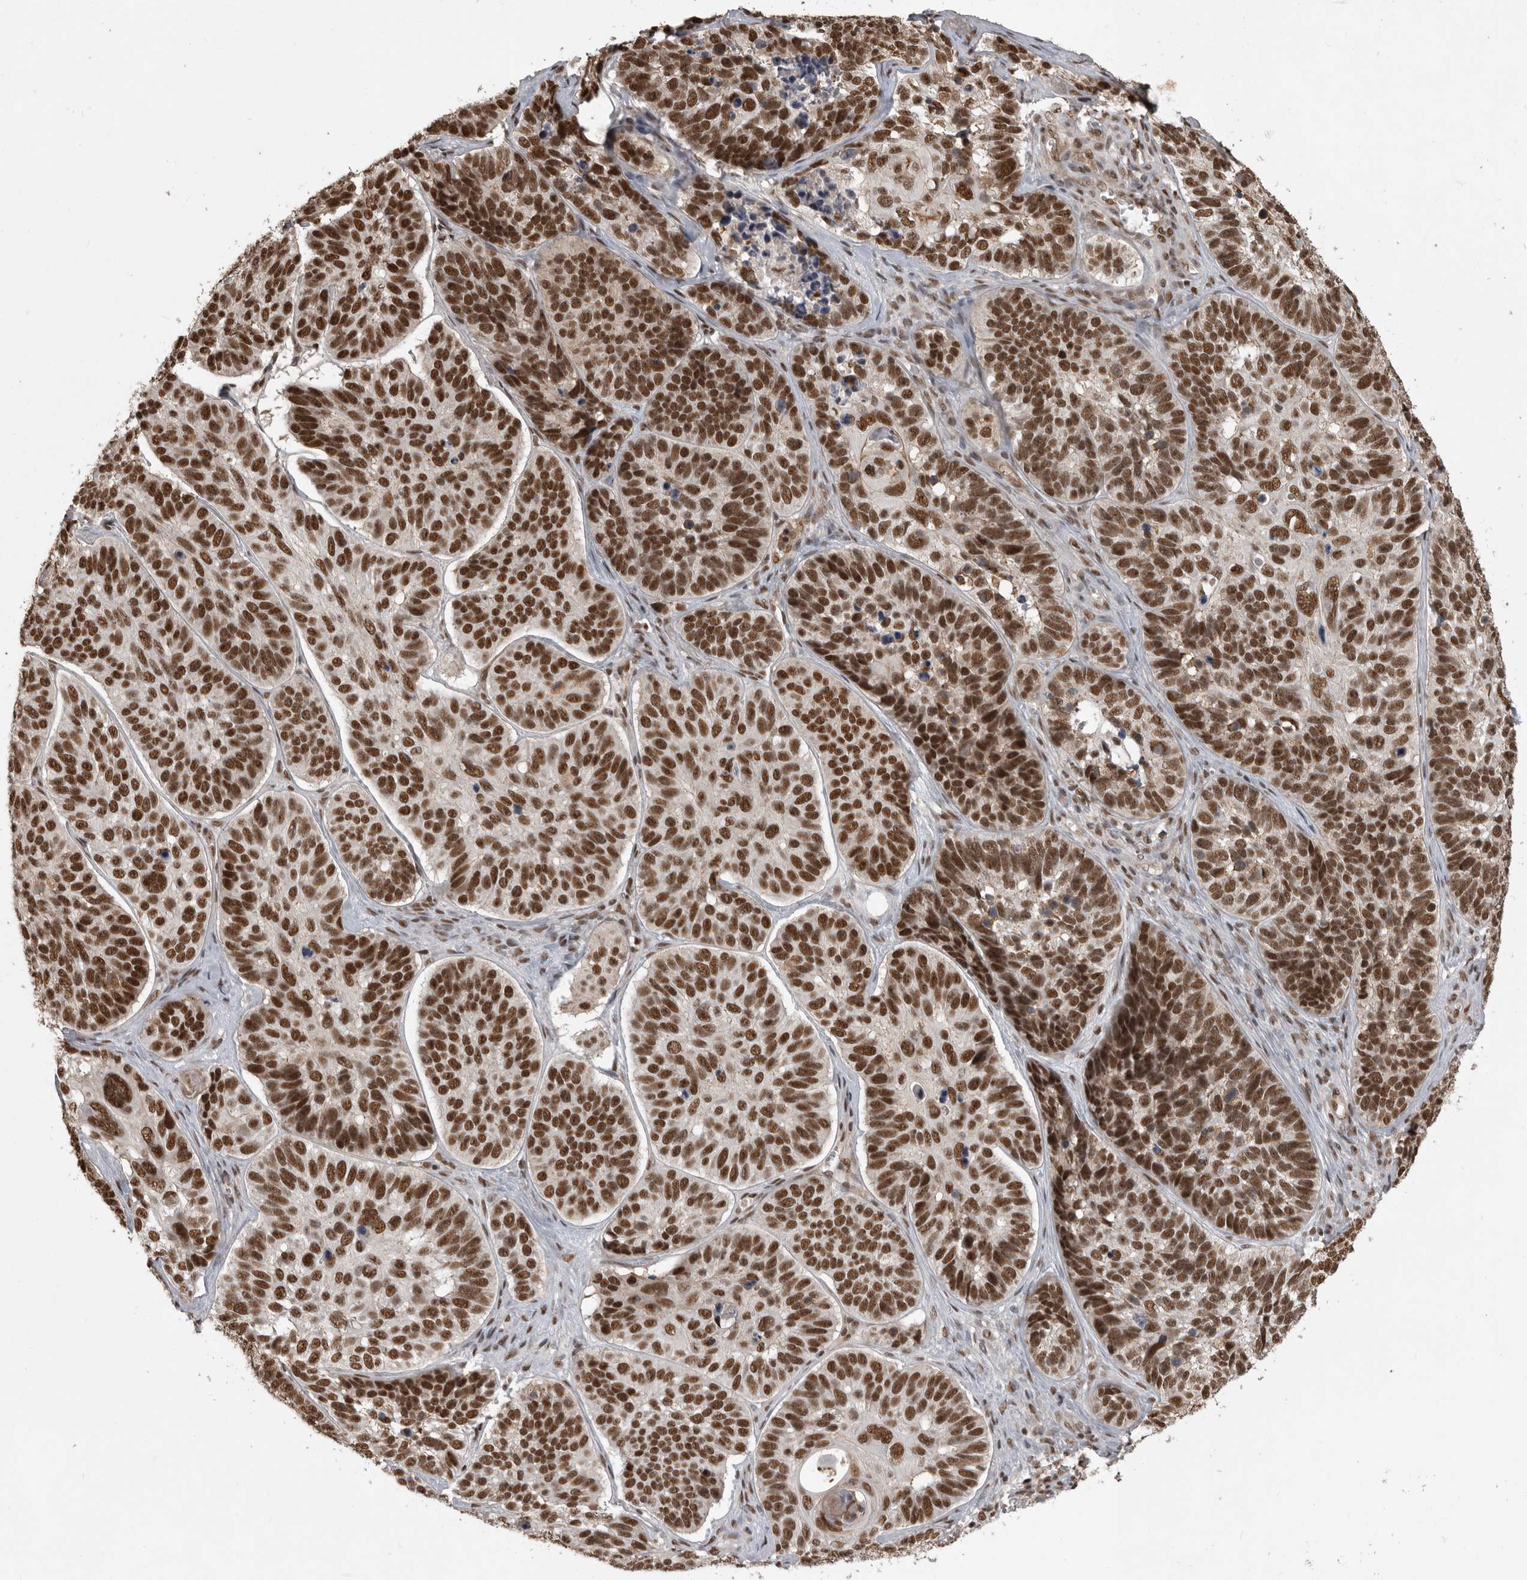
{"staining": {"intensity": "strong", "quantity": ">75%", "location": "nuclear"}, "tissue": "skin cancer", "cell_type": "Tumor cells", "image_type": "cancer", "snomed": [{"axis": "morphology", "description": "Basal cell carcinoma"}, {"axis": "topography", "description": "Skin"}], "caption": "Protein expression analysis of human skin cancer (basal cell carcinoma) reveals strong nuclear staining in approximately >75% of tumor cells. (brown staining indicates protein expression, while blue staining denotes nuclei).", "gene": "CBLL1", "patient": {"sex": "male", "age": 62}}